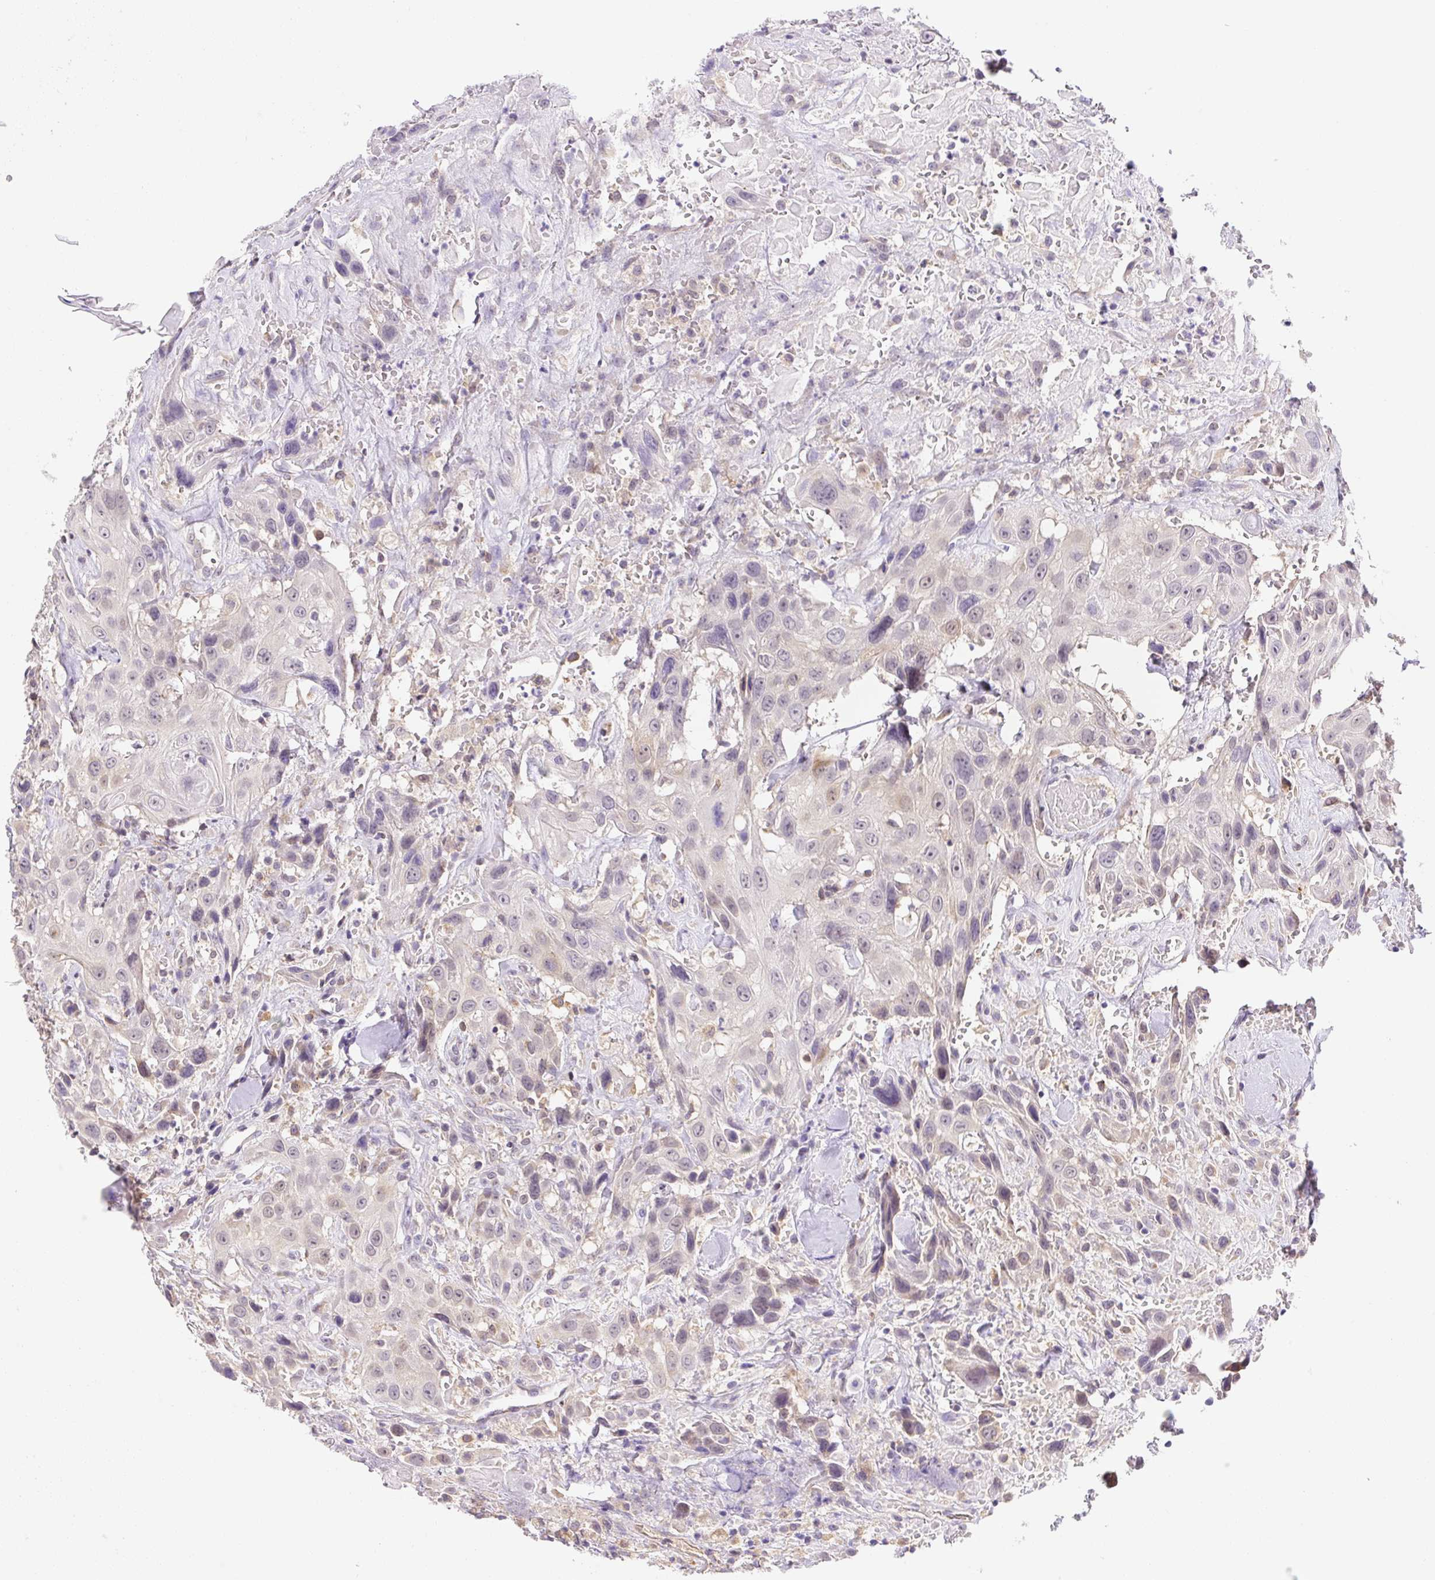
{"staining": {"intensity": "weak", "quantity": "<25%", "location": "nuclear"}, "tissue": "head and neck cancer", "cell_type": "Tumor cells", "image_type": "cancer", "snomed": [{"axis": "morphology", "description": "Squamous cell carcinoma, NOS"}, {"axis": "topography", "description": "Head-Neck"}], "caption": "Tumor cells show no significant staining in head and neck squamous cell carcinoma.", "gene": "PLA2G4A", "patient": {"sex": "male", "age": 81}}